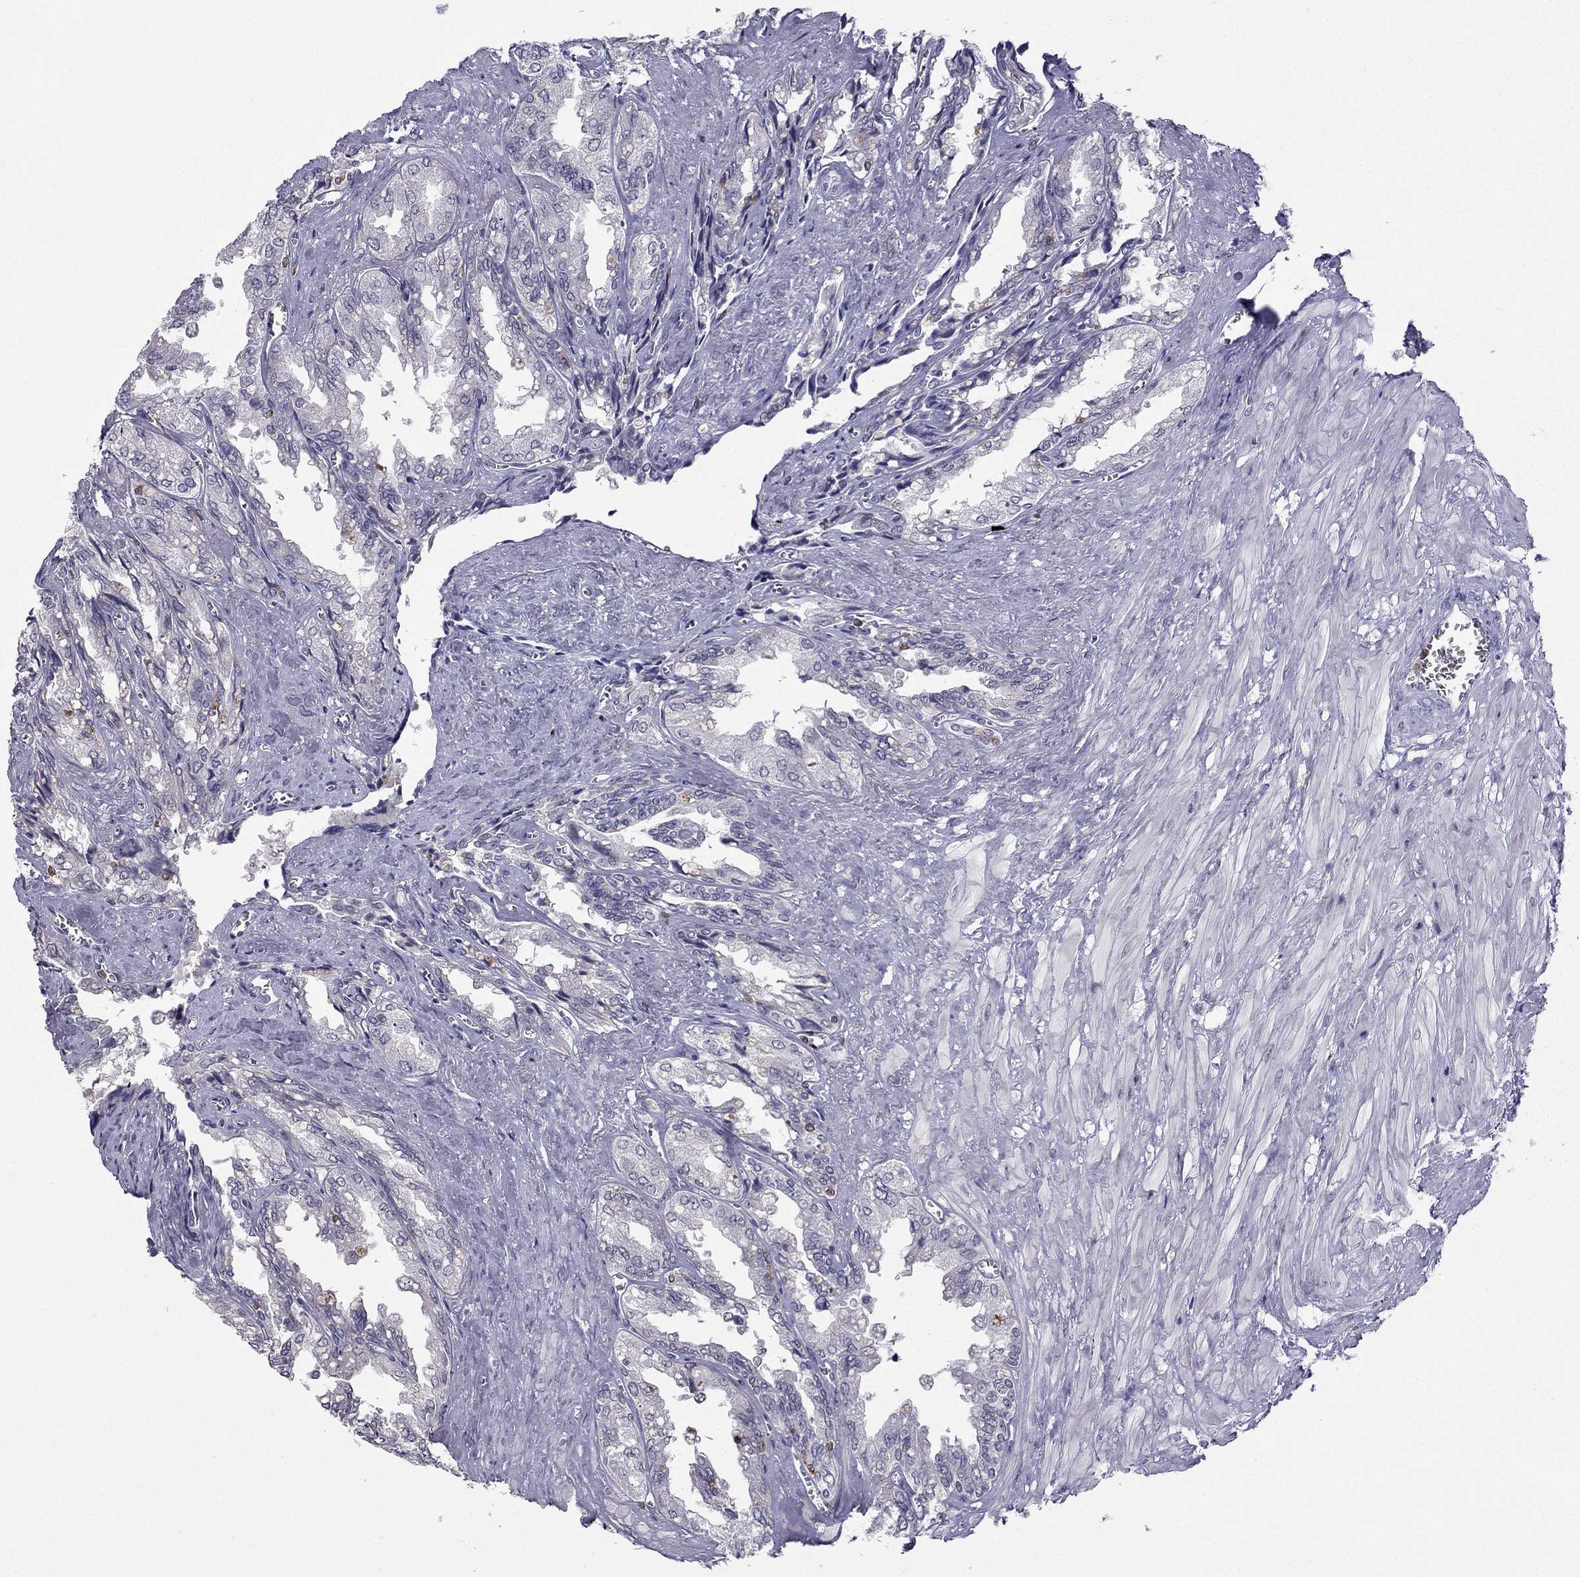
{"staining": {"intensity": "negative", "quantity": "none", "location": "none"}, "tissue": "seminal vesicle", "cell_type": "Glandular cells", "image_type": "normal", "snomed": [{"axis": "morphology", "description": "Normal tissue, NOS"}, {"axis": "topography", "description": "Seminal veicle"}], "caption": "Immunohistochemistry (IHC) of benign seminal vesicle reveals no expression in glandular cells. (Stains: DAB (3,3'-diaminobenzidine) immunohistochemistry (IHC) with hematoxylin counter stain, Microscopy: brightfield microscopy at high magnification).", "gene": "CCK", "patient": {"sex": "male", "age": 67}}